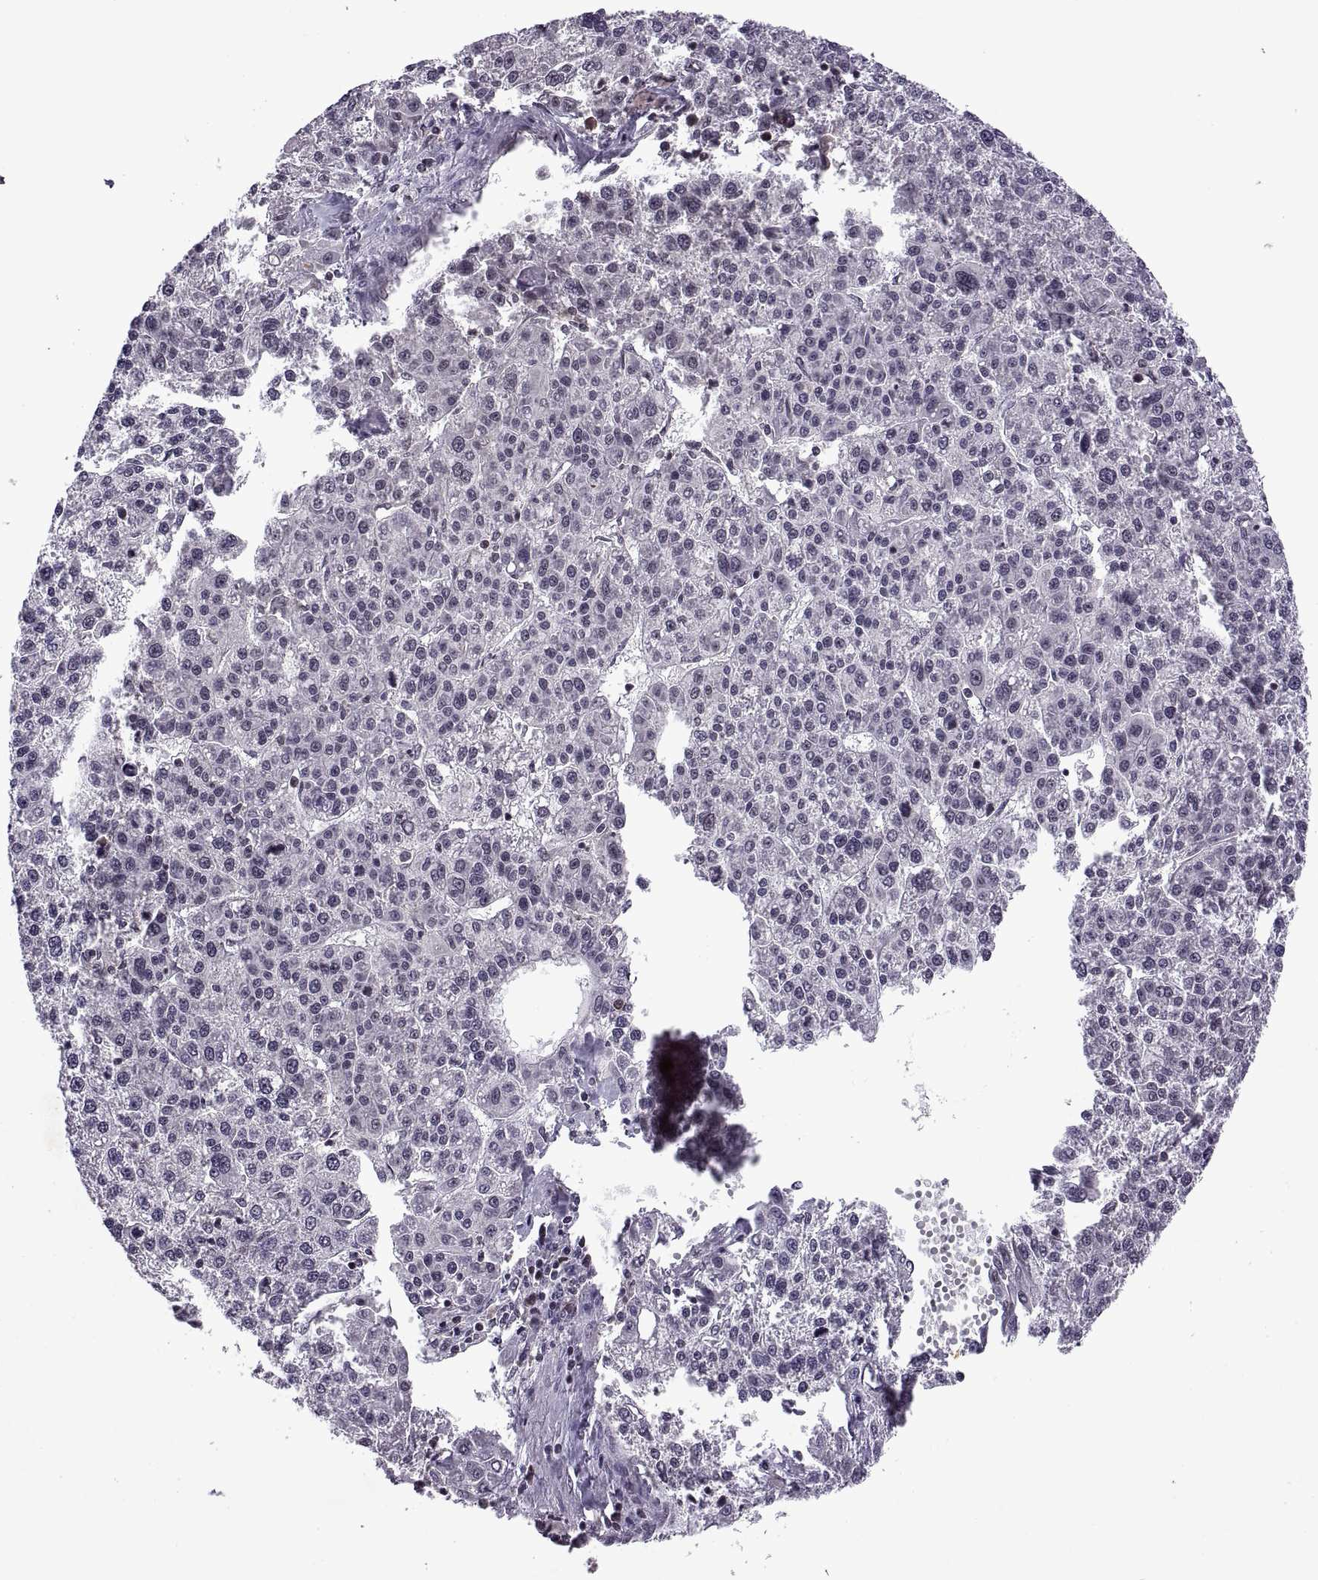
{"staining": {"intensity": "negative", "quantity": "none", "location": "none"}, "tissue": "liver cancer", "cell_type": "Tumor cells", "image_type": "cancer", "snomed": [{"axis": "morphology", "description": "Carcinoma, Hepatocellular, NOS"}, {"axis": "topography", "description": "Liver"}], "caption": "Histopathology image shows no protein expression in tumor cells of liver hepatocellular carcinoma tissue.", "gene": "INTS3", "patient": {"sex": "female", "age": 58}}